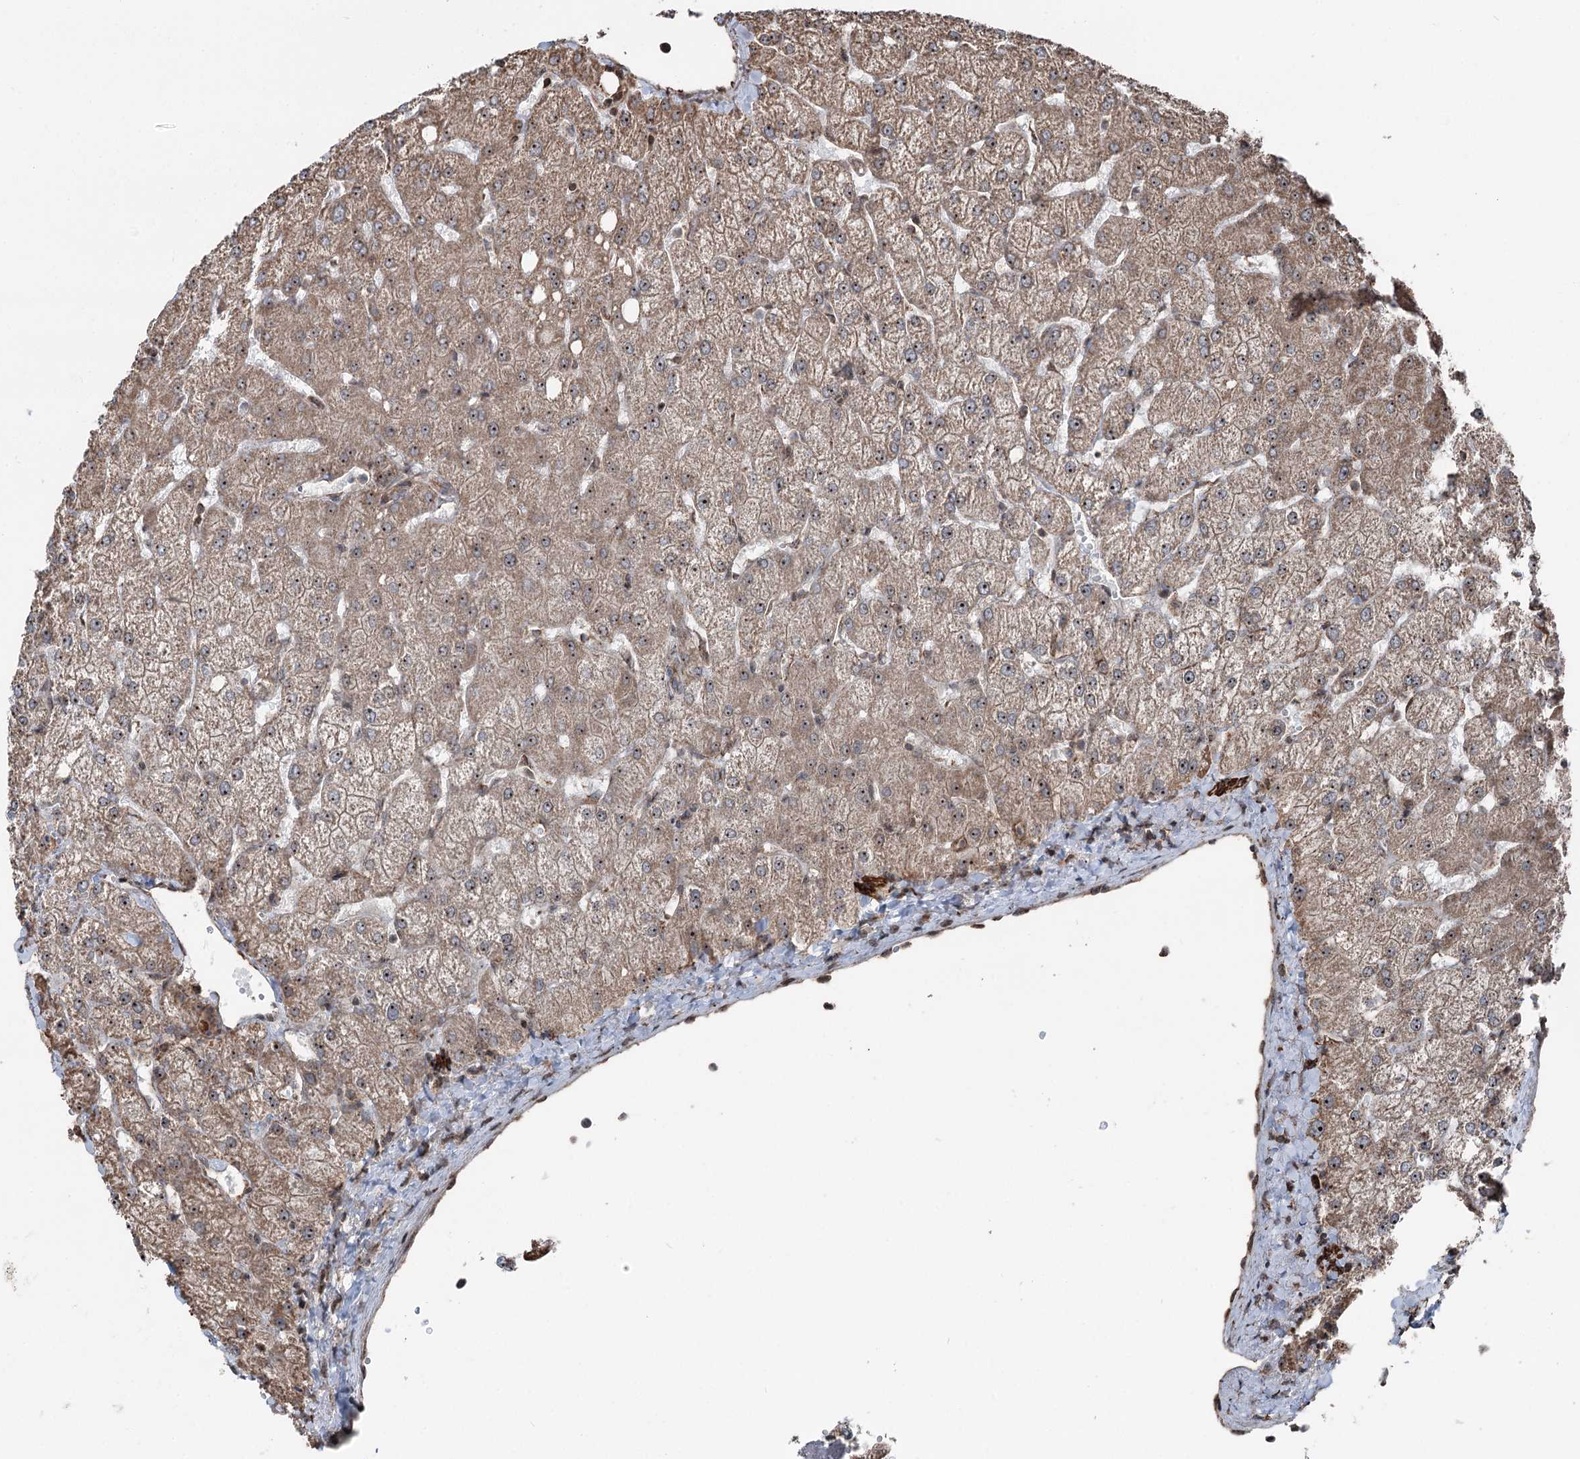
{"staining": {"intensity": "weak", "quantity": ">75%", "location": "cytoplasmic/membranous"}, "tissue": "liver", "cell_type": "Cholangiocytes", "image_type": "normal", "snomed": [{"axis": "morphology", "description": "Normal tissue, NOS"}, {"axis": "topography", "description": "Liver"}], "caption": "Cholangiocytes demonstrate weak cytoplasmic/membranous positivity in approximately >75% of cells in unremarkable liver. The staining was performed using DAB, with brown indicating positive protein expression. Nuclei are stained blue with hematoxylin.", "gene": "STEEP1", "patient": {"sex": "female", "age": 54}}